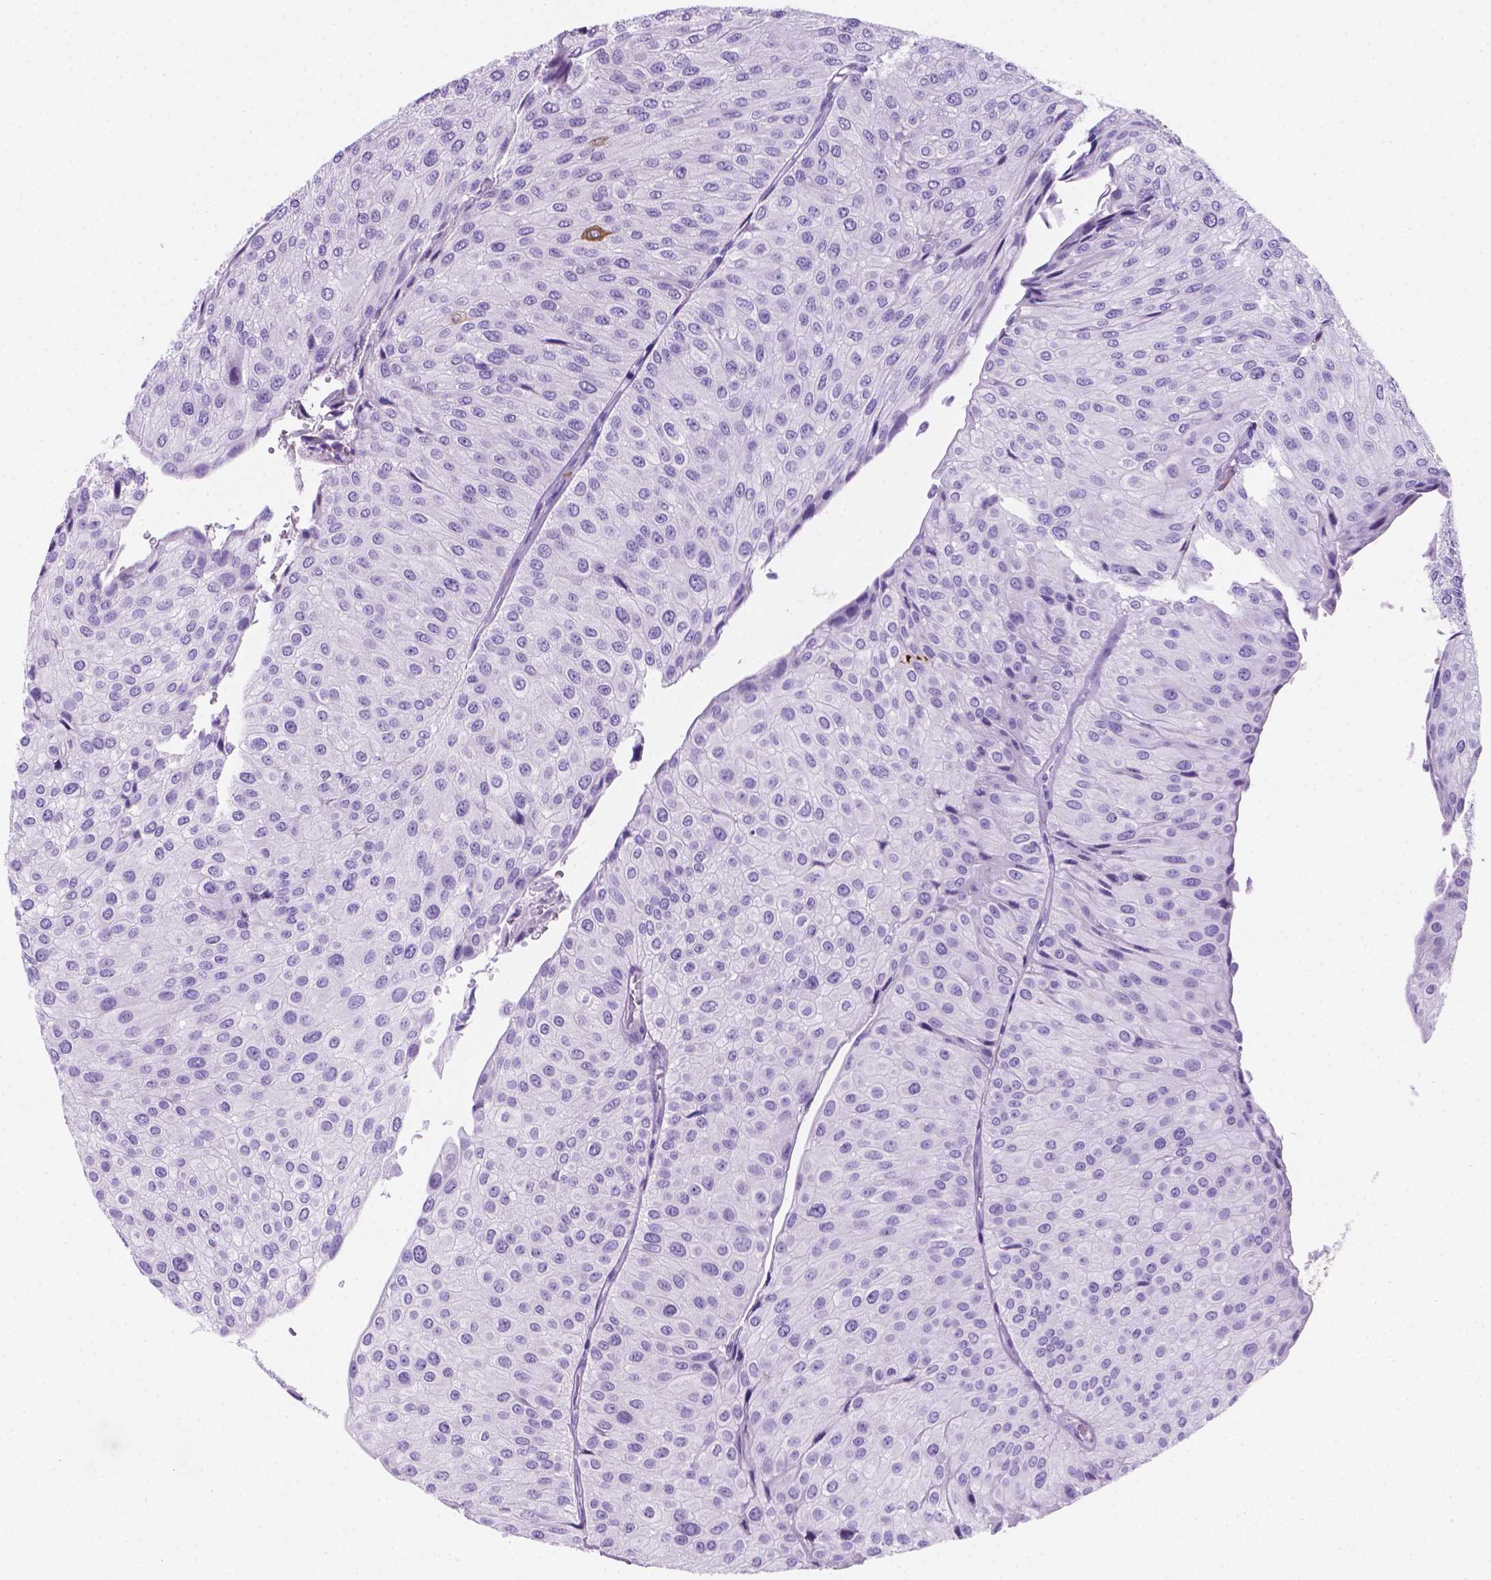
{"staining": {"intensity": "moderate", "quantity": "<25%", "location": "cytoplasmic/membranous"}, "tissue": "urothelial cancer", "cell_type": "Tumor cells", "image_type": "cancer", "snomed": [{"axis": "morphology", "description": "Urothelial carcinoma, NOS"}, {"axis": "topography", "description": "Urinary bladder"}], "caption": "Protein expression analysis of transitional cell carcinoma demonstrates moderate cytoplasmic/membranous positivity in approximately <25% of tumor cells.", "gene": "MACF1", "patient": {"sex": "male", "age": 67}}